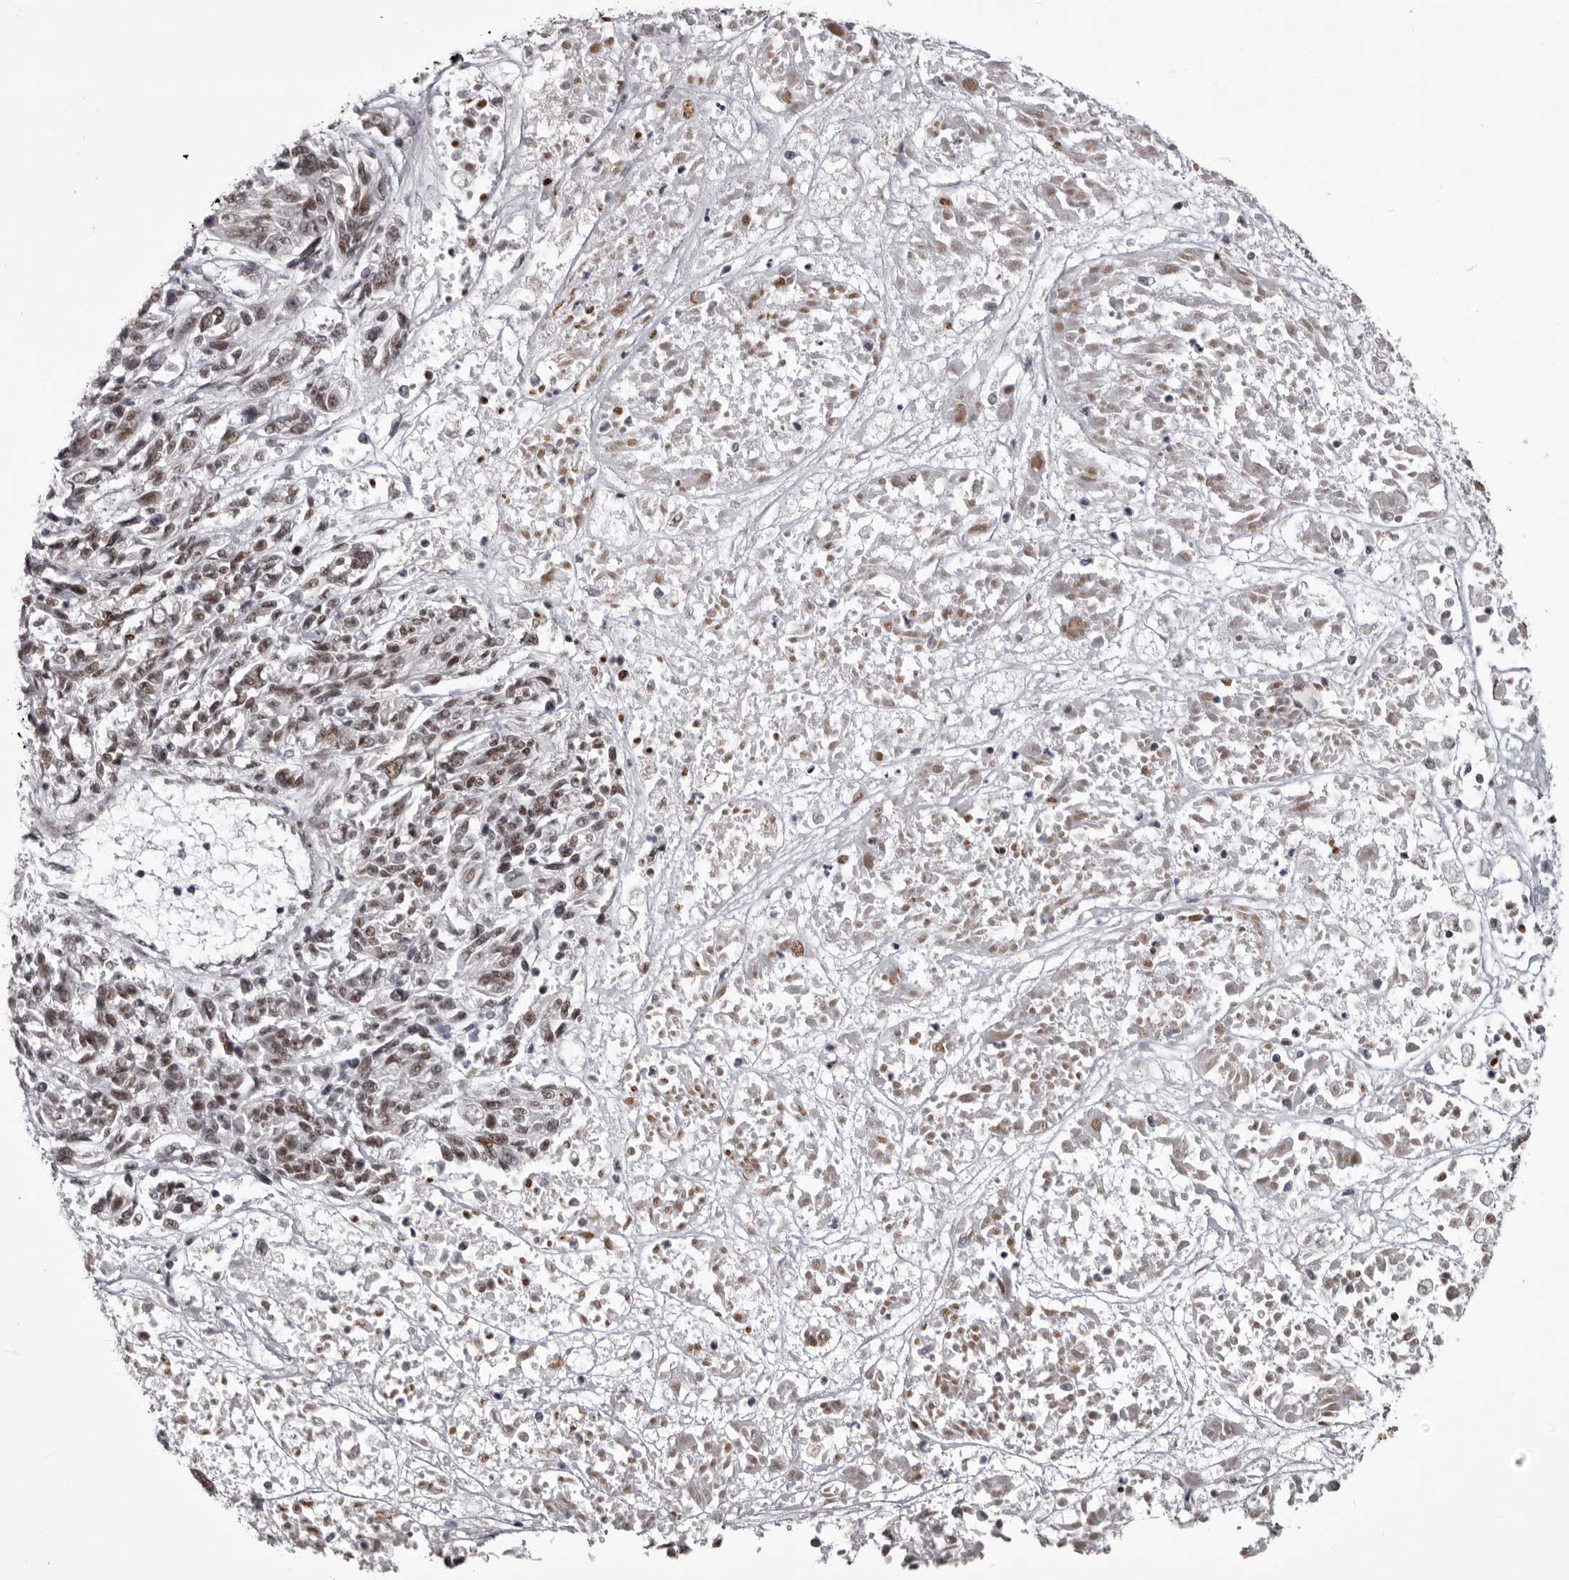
{"staining": {"intensity": "moderate", "quantity": ">75%", "location": "nuclear"}, "tissue": "melanoma", "cell_type": "Tumor cells", "image_type": "cancer", "snomed": [{"axis": "morphology", "description": "Malignant melanoma, NOS"}, {"axis": "topography", "description": "Skin"}], "caption": "Tumor cells demonstrate medium levels of moderate nuclear staining in about >75% of cells in melanoma.", "gene": "NUMA1", "patient": {"sex": "male", "age": 53}}